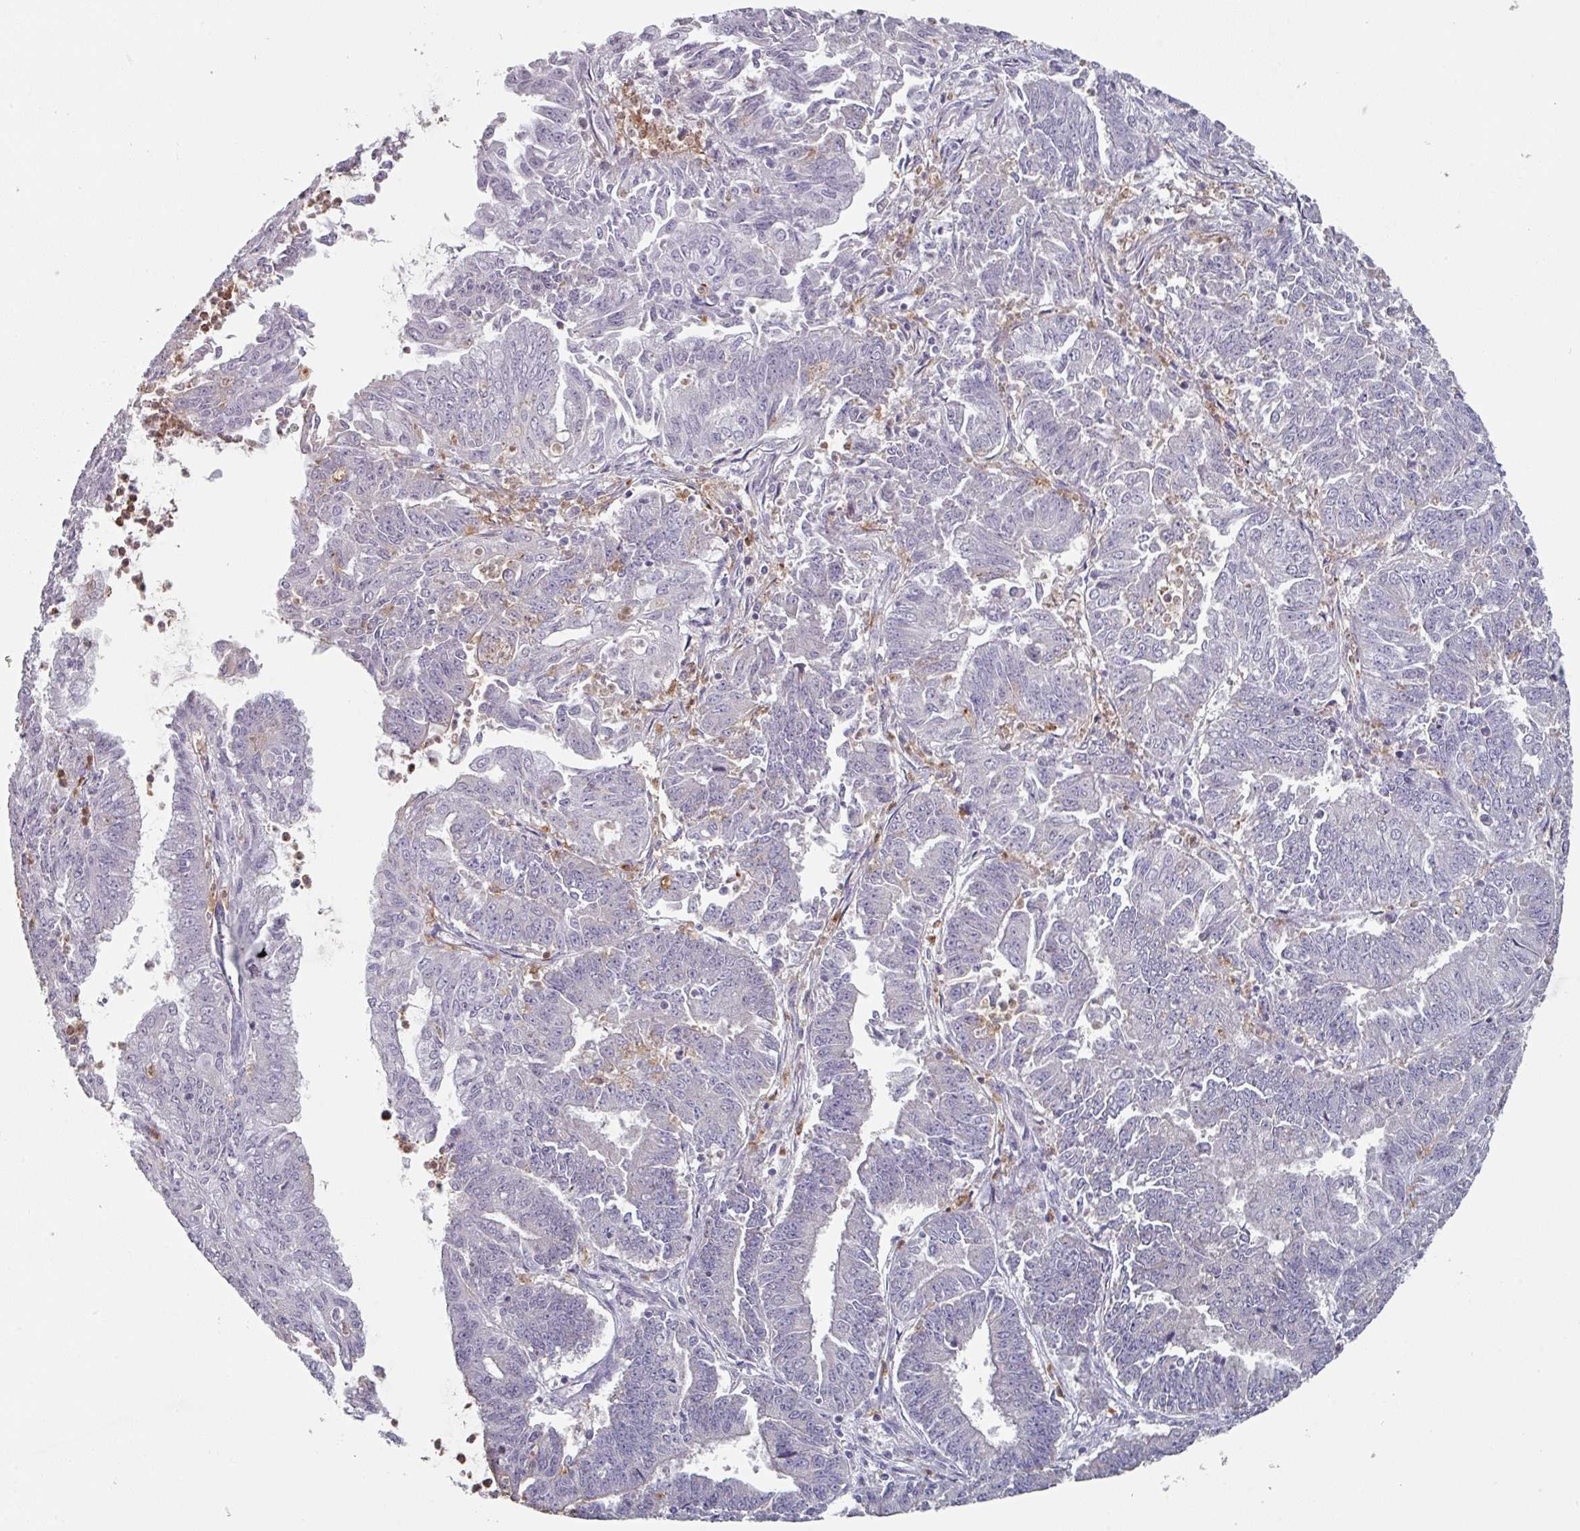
{"staining": {"intensity": "negative", "quantity": "none", "location": "none"}, "tissue": "endometrial cancer", "cell_type": "Tumor cells", "image_type": "cancer", "snomed": [{"axis": "morphology", "description": "Adenocarcinoma, NOS"}, {"axis": "topography", "description": "Endometrium"}], "caption": "The histopathology image shows no significant expression in tumor cells of adenocarcinoma (endometrial).", "gene": "PRAMEF8", "patient": {"sex": "female", "age": 73}}